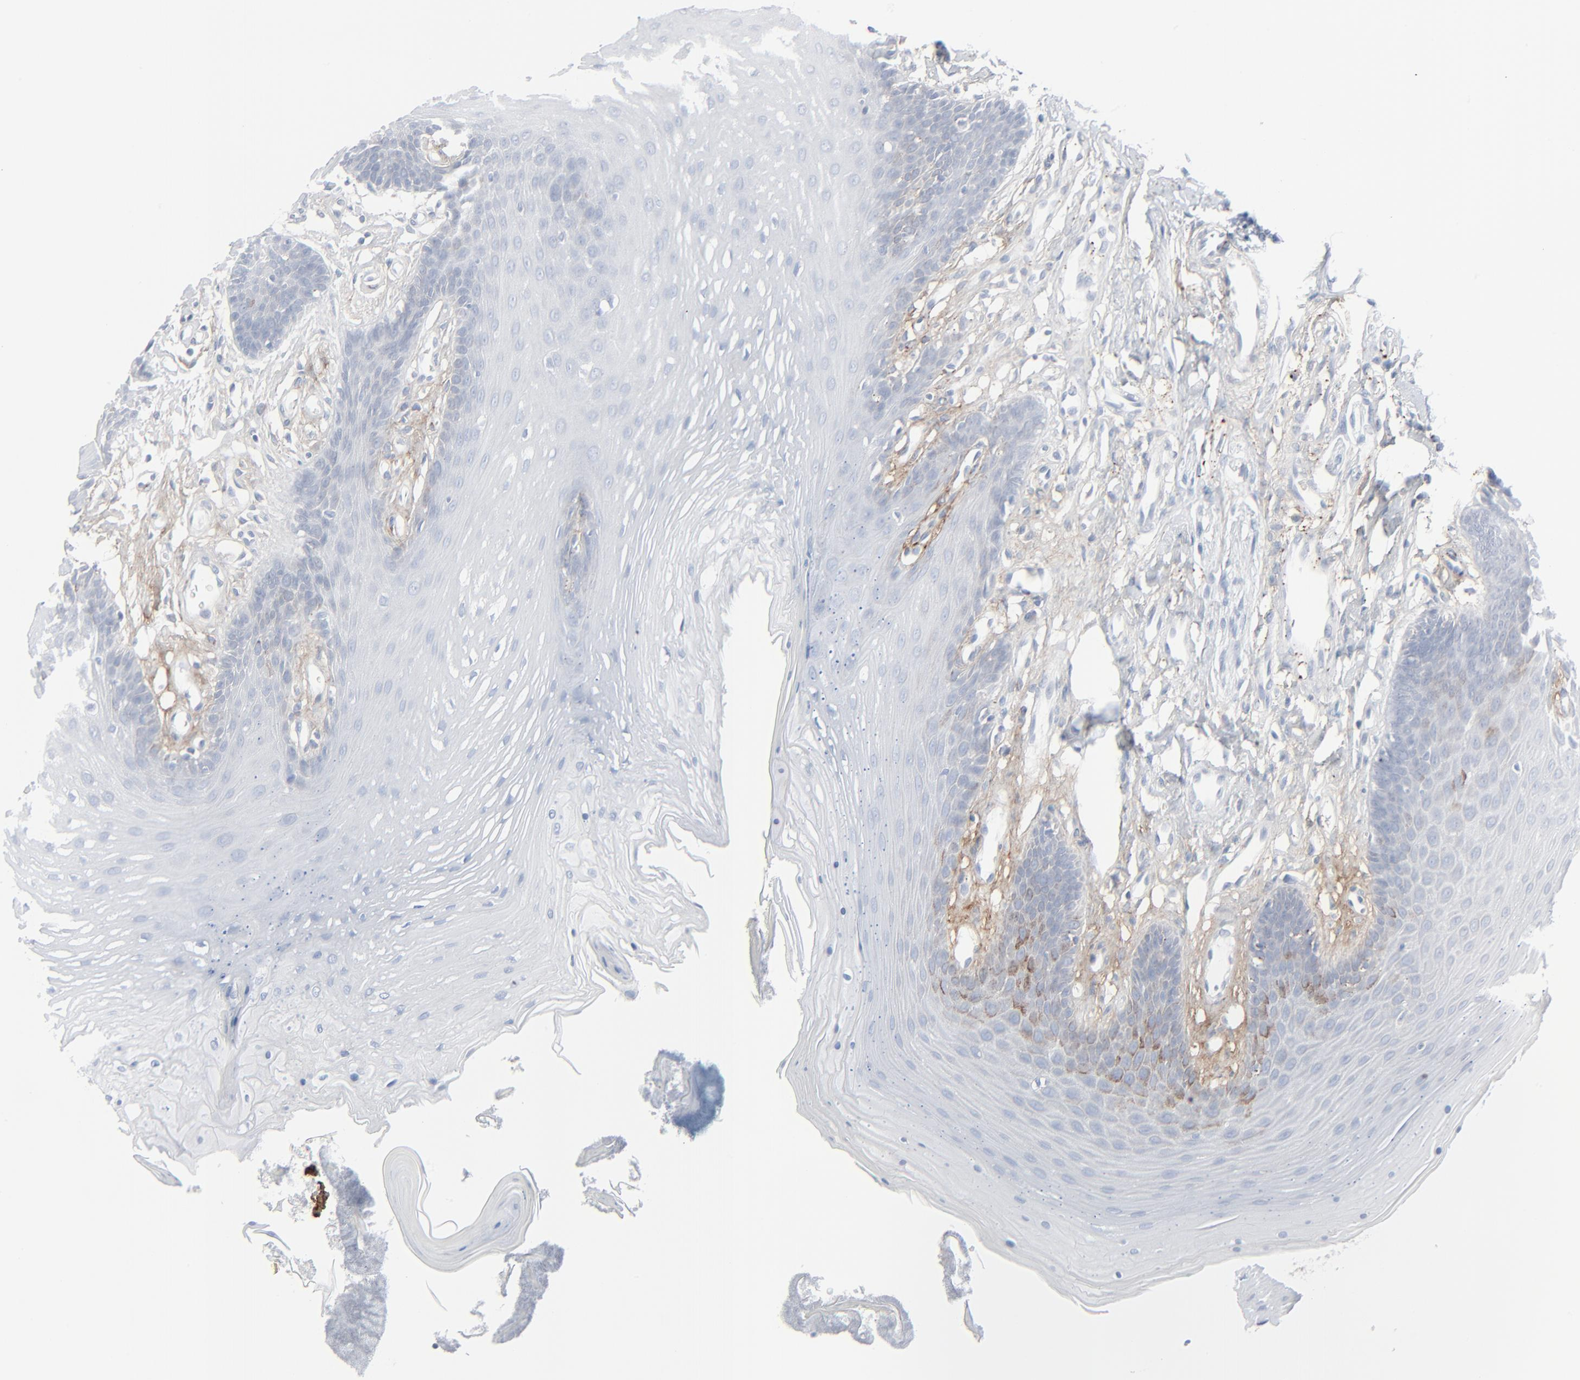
{"staining": {"intensity": "negative", "quantity": "none", "location": "none"}, "tissue": "oral mucosa", "cell_type": "Squamous epithelial cells", "image_type": "normal", "snomed": [{"axis": "morphology", "description": "Normal tissue, NOS"}, {"axis": "topography", "description": "Oral tissue"}], "caption": "This is a image of immunohistochemistry (IHC) staining of unremarkable oral mucosa, which shows no staining in squamous epithelial cells.", "gene": "BGN", "patient": {"sex": "male", "age": 62}}